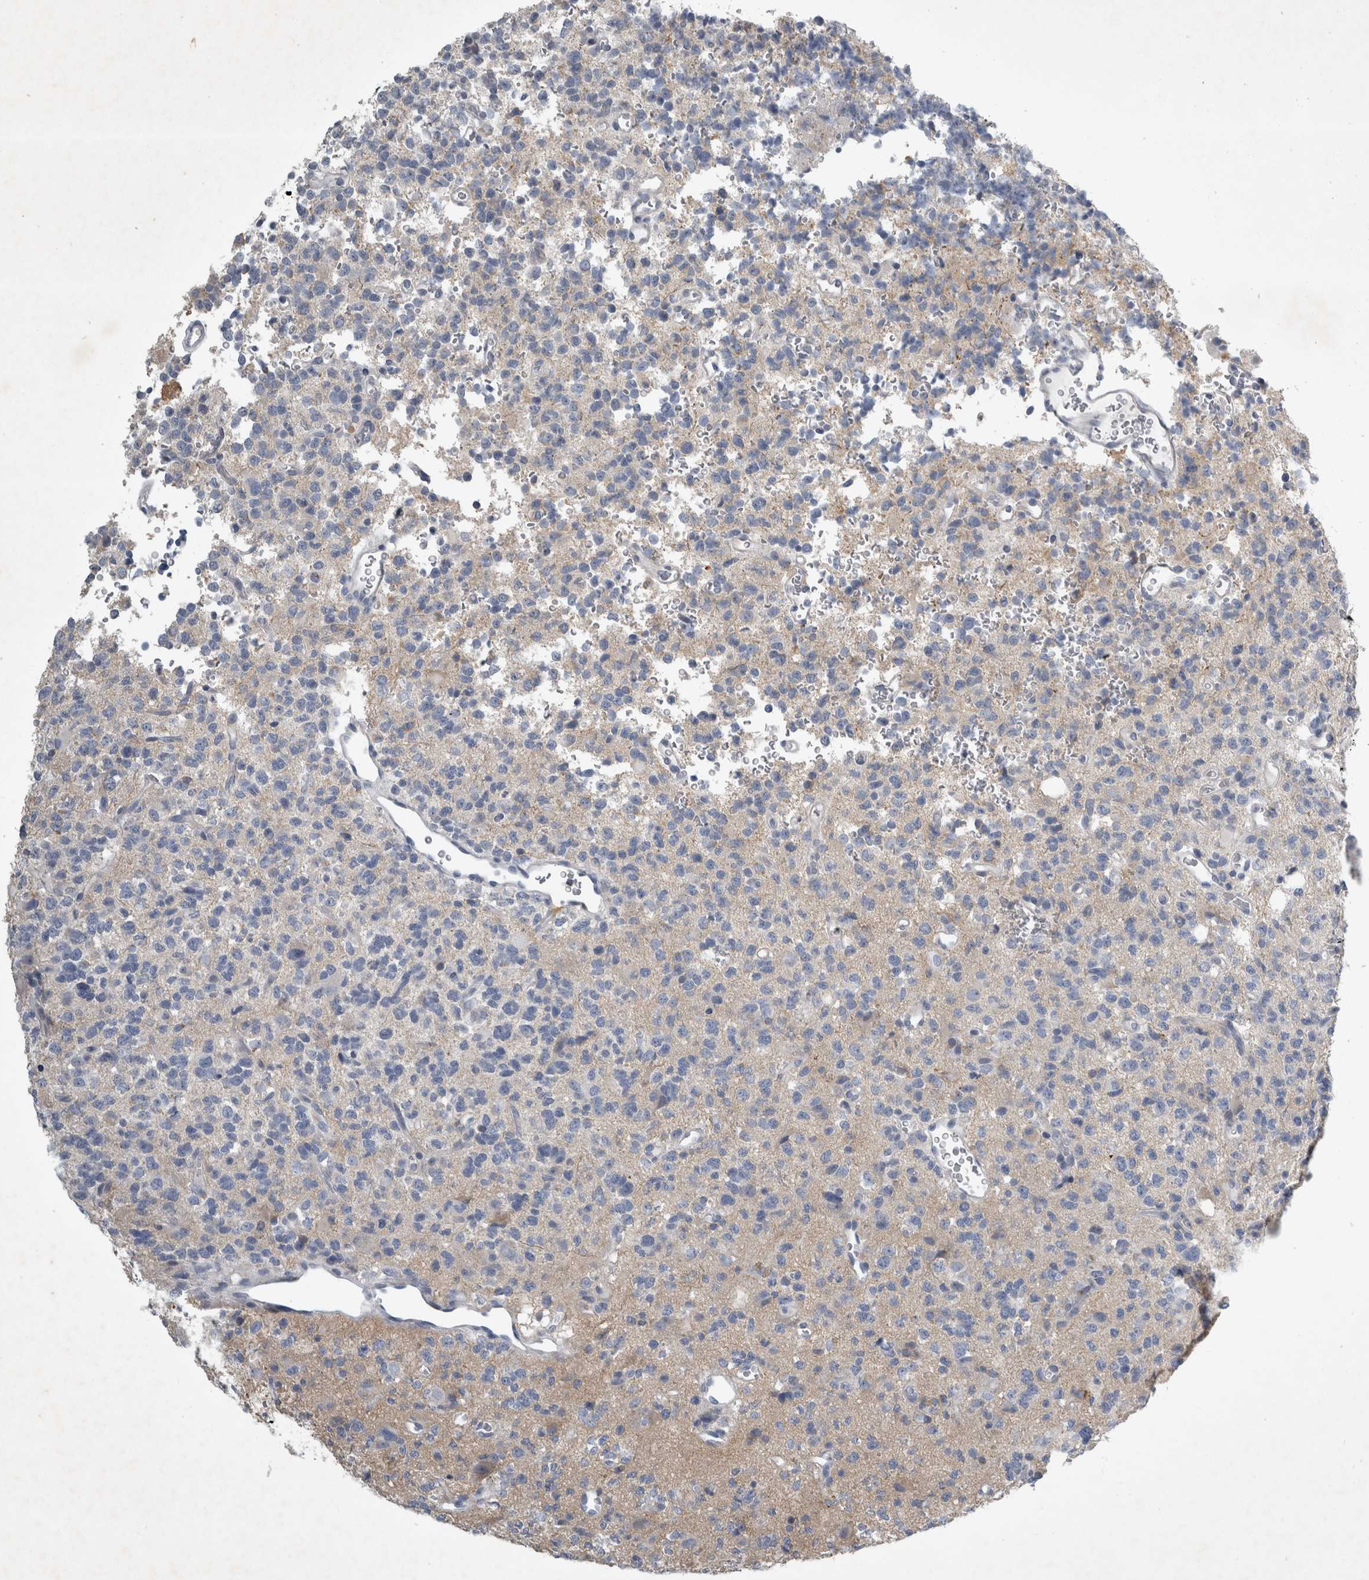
{"staining": {"intensity": "negative", "quantity": "none", "location": "none"}, "tissue": "glioma", "cell_type": "Tumor cells", "image_type": "cancer", "snomed": [{"axis": "morphology", "description": "Glioma, malignant, High grade"}, {"axis": "topography", "description": "Brain"}], "caption": "DAB immunohistochemical staining of high-grade glioma (malignant) reveals no significant positivity in tumor cells.", "gene": "FXYD7", "patient": {"sex": "female", "age": 62}}